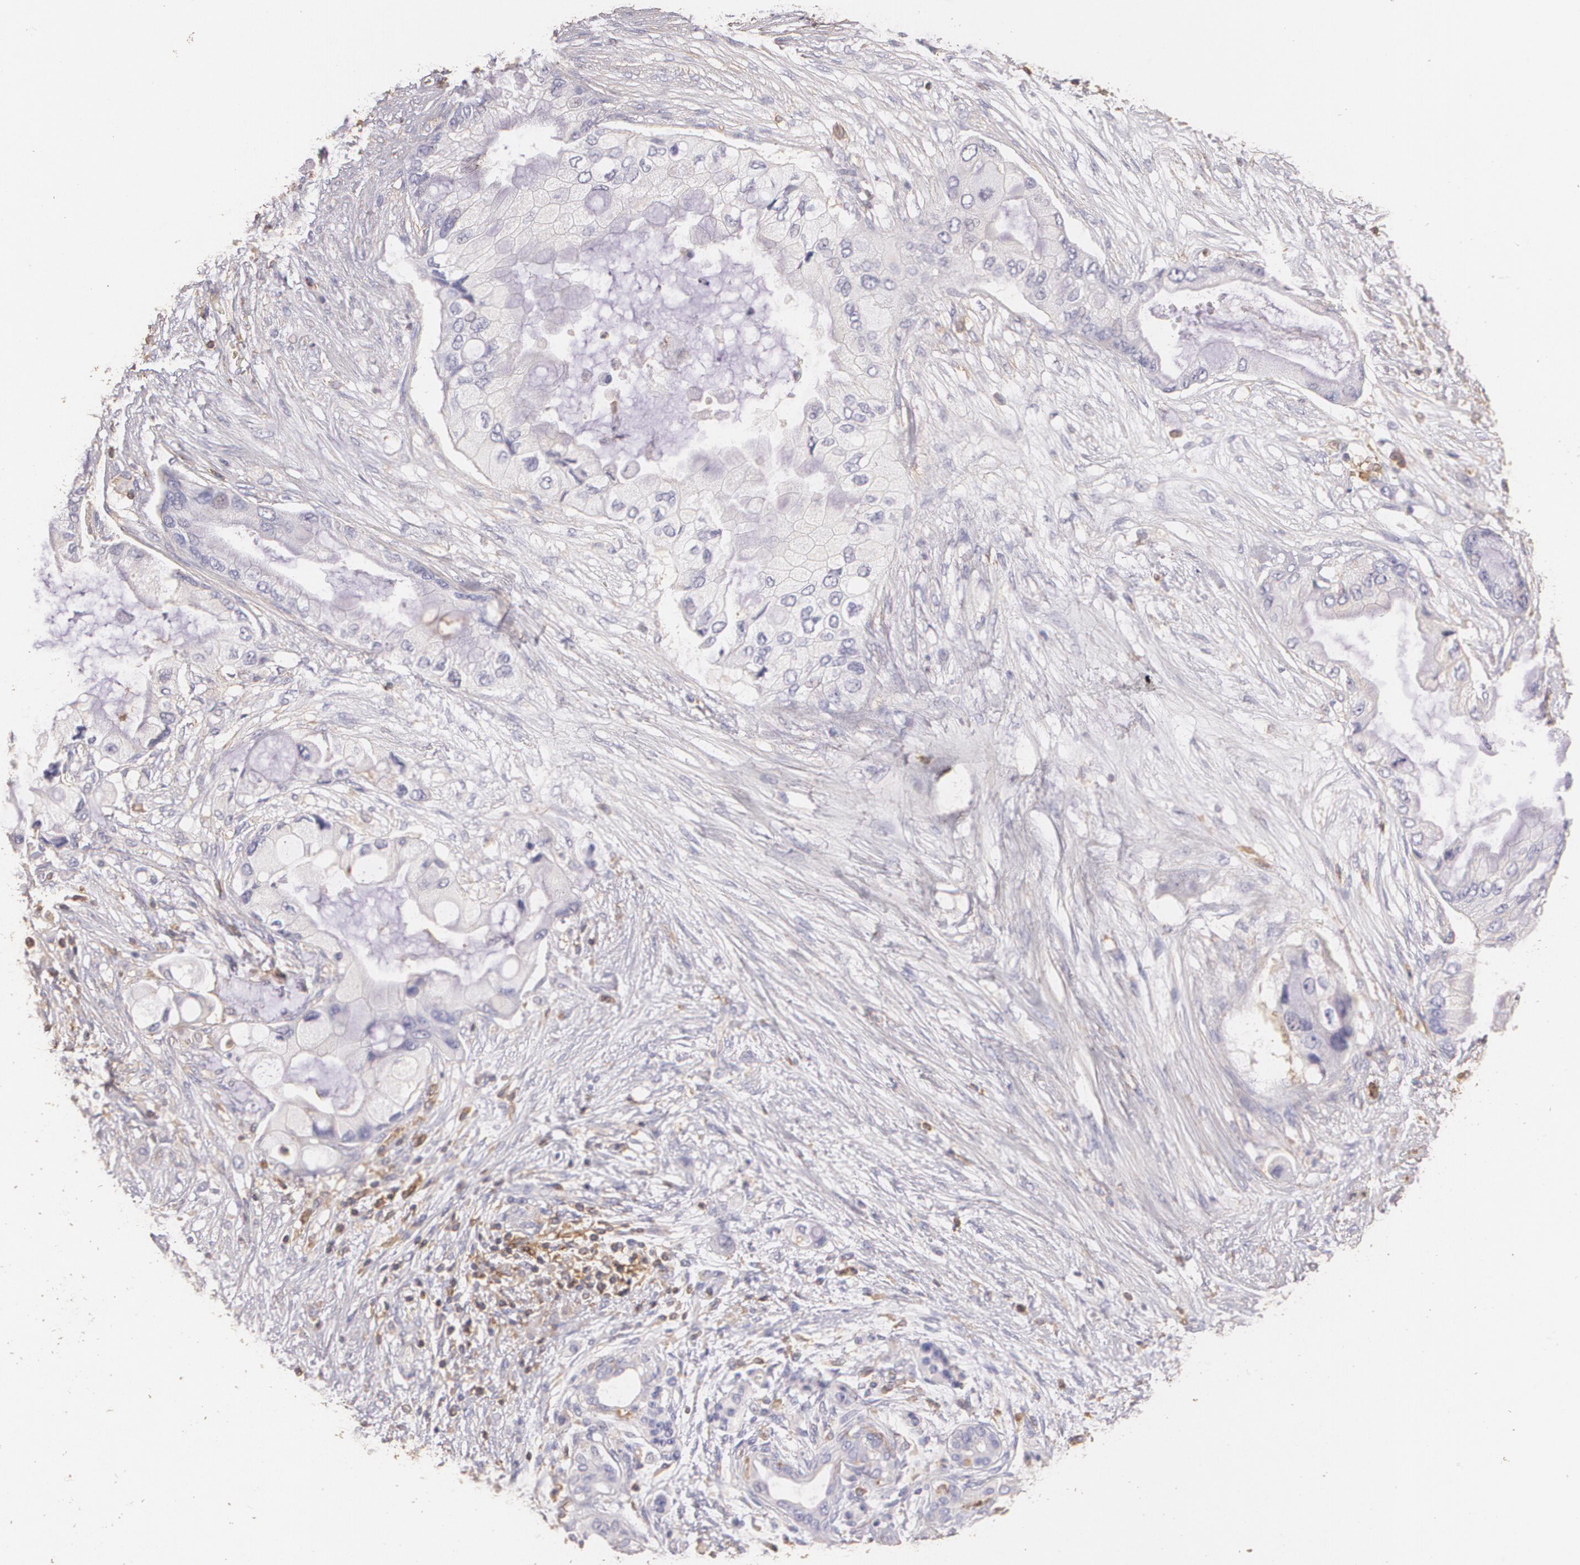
{"staining": {"intensity": "negative", "quantity": "none", "location": "none"}, "tissue": "pancreatic cancer", "cell_type": "Tumor cells", "image_type": "cancer", "snomed": [{"axis": "morphology", "description": "Adenocarcinoma, NOS"}, {"axis": "topography", "description": "Pancreas"}], "caption": "Immunohistochemistry (IHC) micrograph of pancreatic adenocarcinoma stained for a protein (brown), which demonstrates no positivity in tumor cells.", "gene": "TGFBR1", "patient": {"sex": "female", "age": 59}}